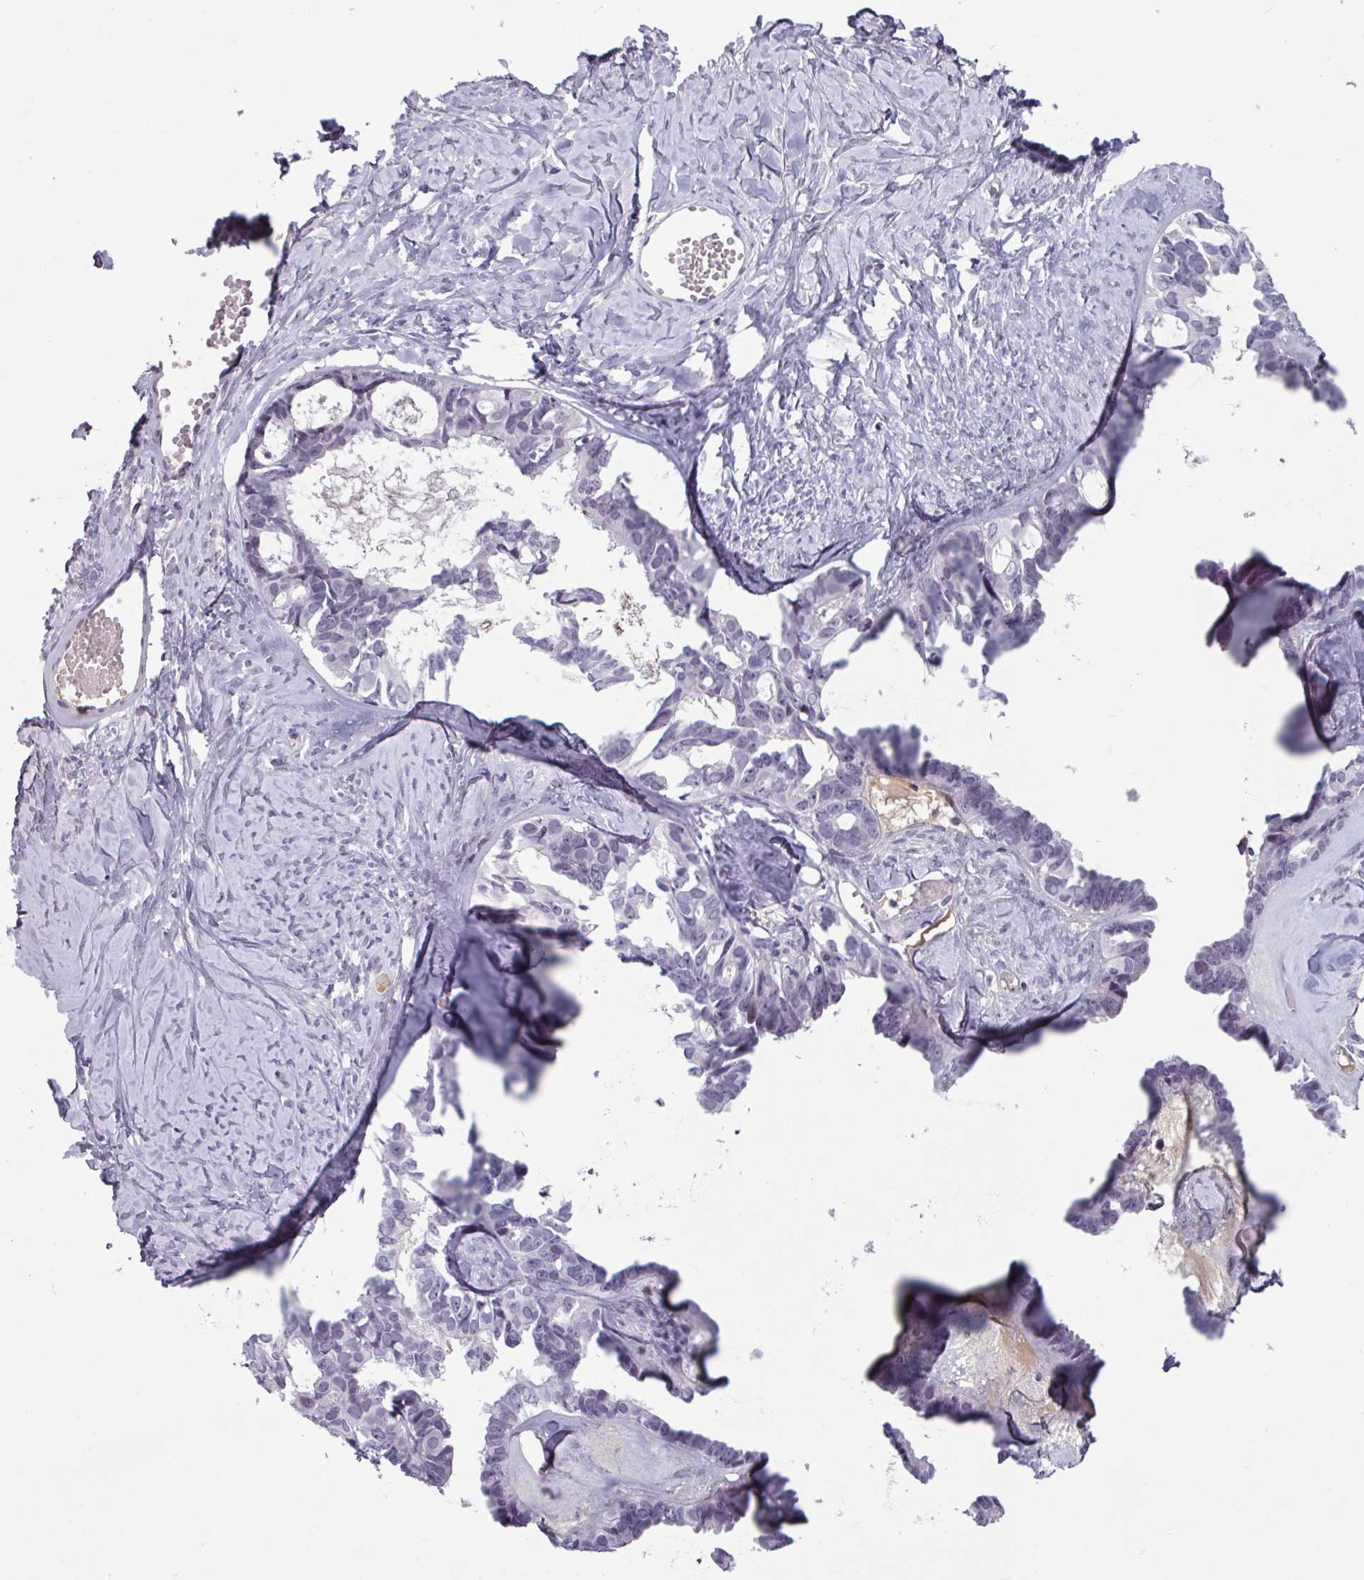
{"staining": {"intensity": "negative", "quantity": "none", "location": "none"}, "tissue": "ovarian cancer", "cell_type": "Tumor cells", "image_type": "cancer", "snomed": [{"axis": "morphology", "description": "Cystadenocarcinoma, serous, NOS"}, {"axis": "topography", "description": "Ovary"}], "caption": "Protein analysis of serous cystadenocarcinoma (ovarian) displays no significant positivity in tumor cells.", "gene": "ZNF575", "patient": {"sex": "female", "age": 69}}